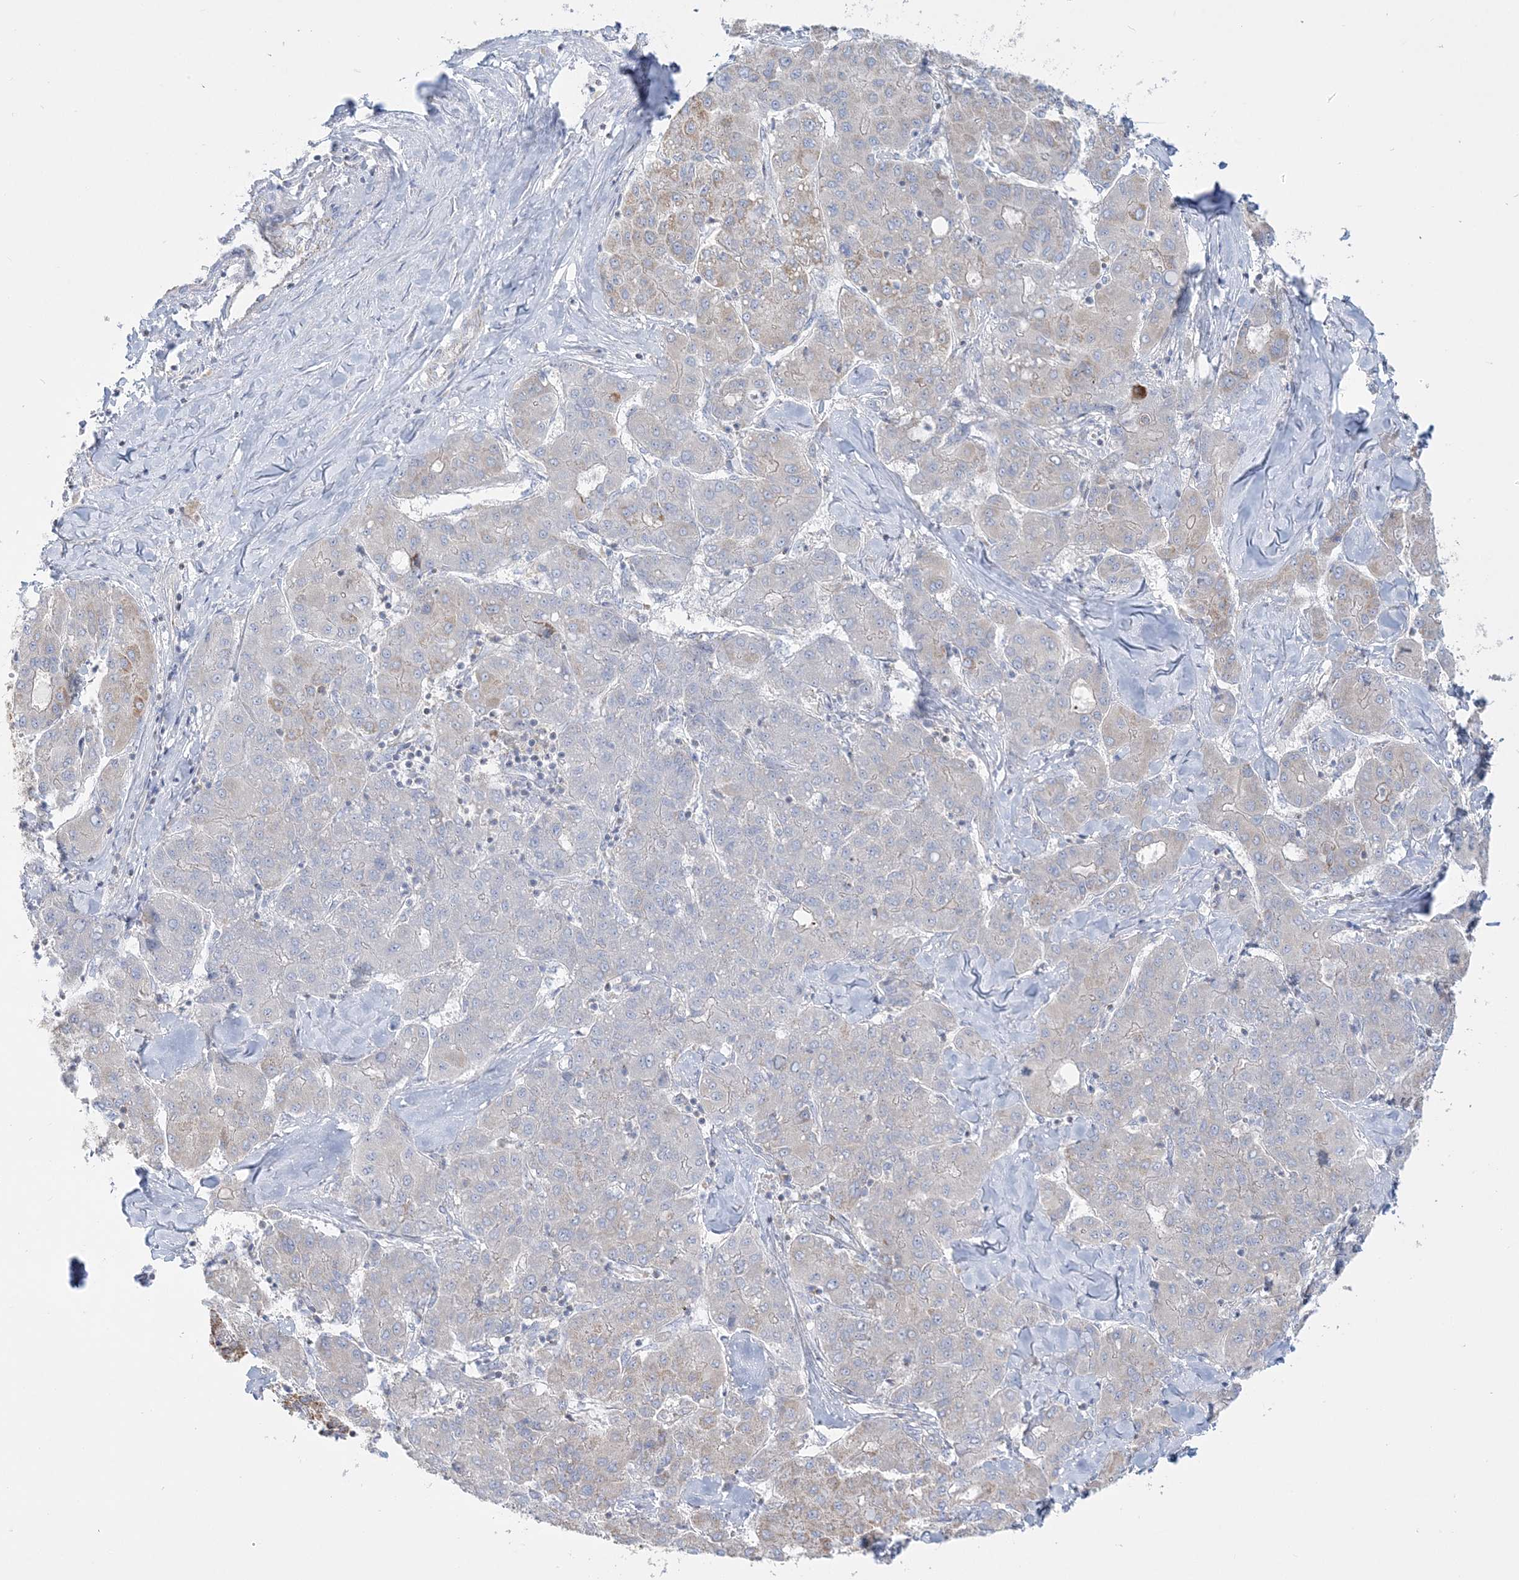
{"staining": {"intensity": "moderate", "quantity": "<25%", "location": "cytoplasmic/membranous"}, "tissue": "liver cancer", "cell_type": "Tumor cells", "image_type": "cancer", "snomed": [{"axis": "morphology", "description": "Carcinoma, Hepatocellular, NOS"}, {"axis": "topography", "description": "Liver"}], "caption": "Immunohistochemical staining of human liver cancer displays low levels of moderate cytoplasmic/membranous protein expression in about <25% of tumor cells. (IHC, brightfield microscopy, high magnification).", "gene": "TBC1D14", "patient": {"sex": "male", "age": 65}}